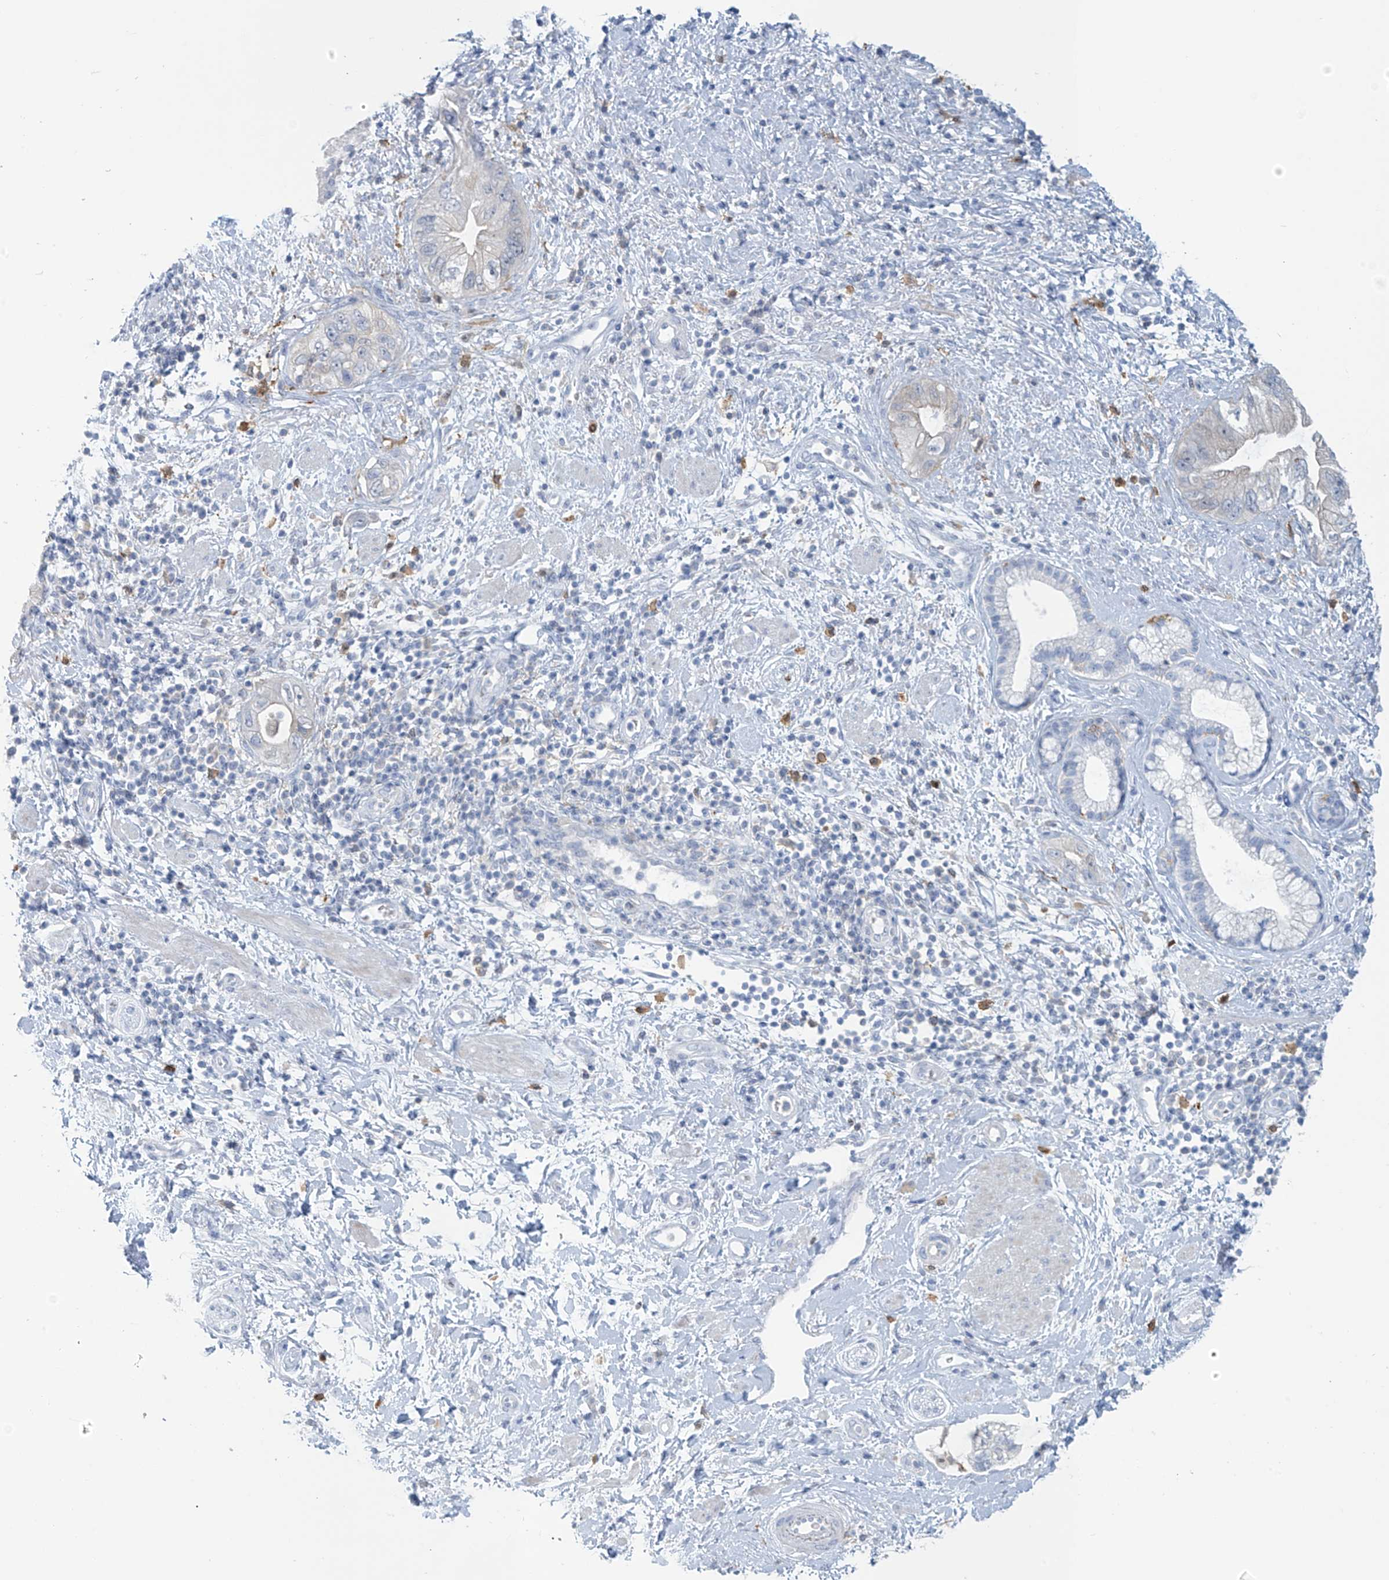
{"staining": {"intensity": "negative", "quantity": "none", "location": "none"}, "tissue": "pancreatic cancer", "cell_type": "Tumor cells", "image_type": "cancer", "snomed": [{"axis": "morphology", "description": "Adenocarcinoma, NOS"}, {"axis": "topography", "description": "Pancreas"}], "caption": "Immunohistochemistry of pancreatic adenocarcinoma reveals no positivity in tumor cells.", "gene": "TRMT2B", "patient": {"sex": "female", "age": 73}}